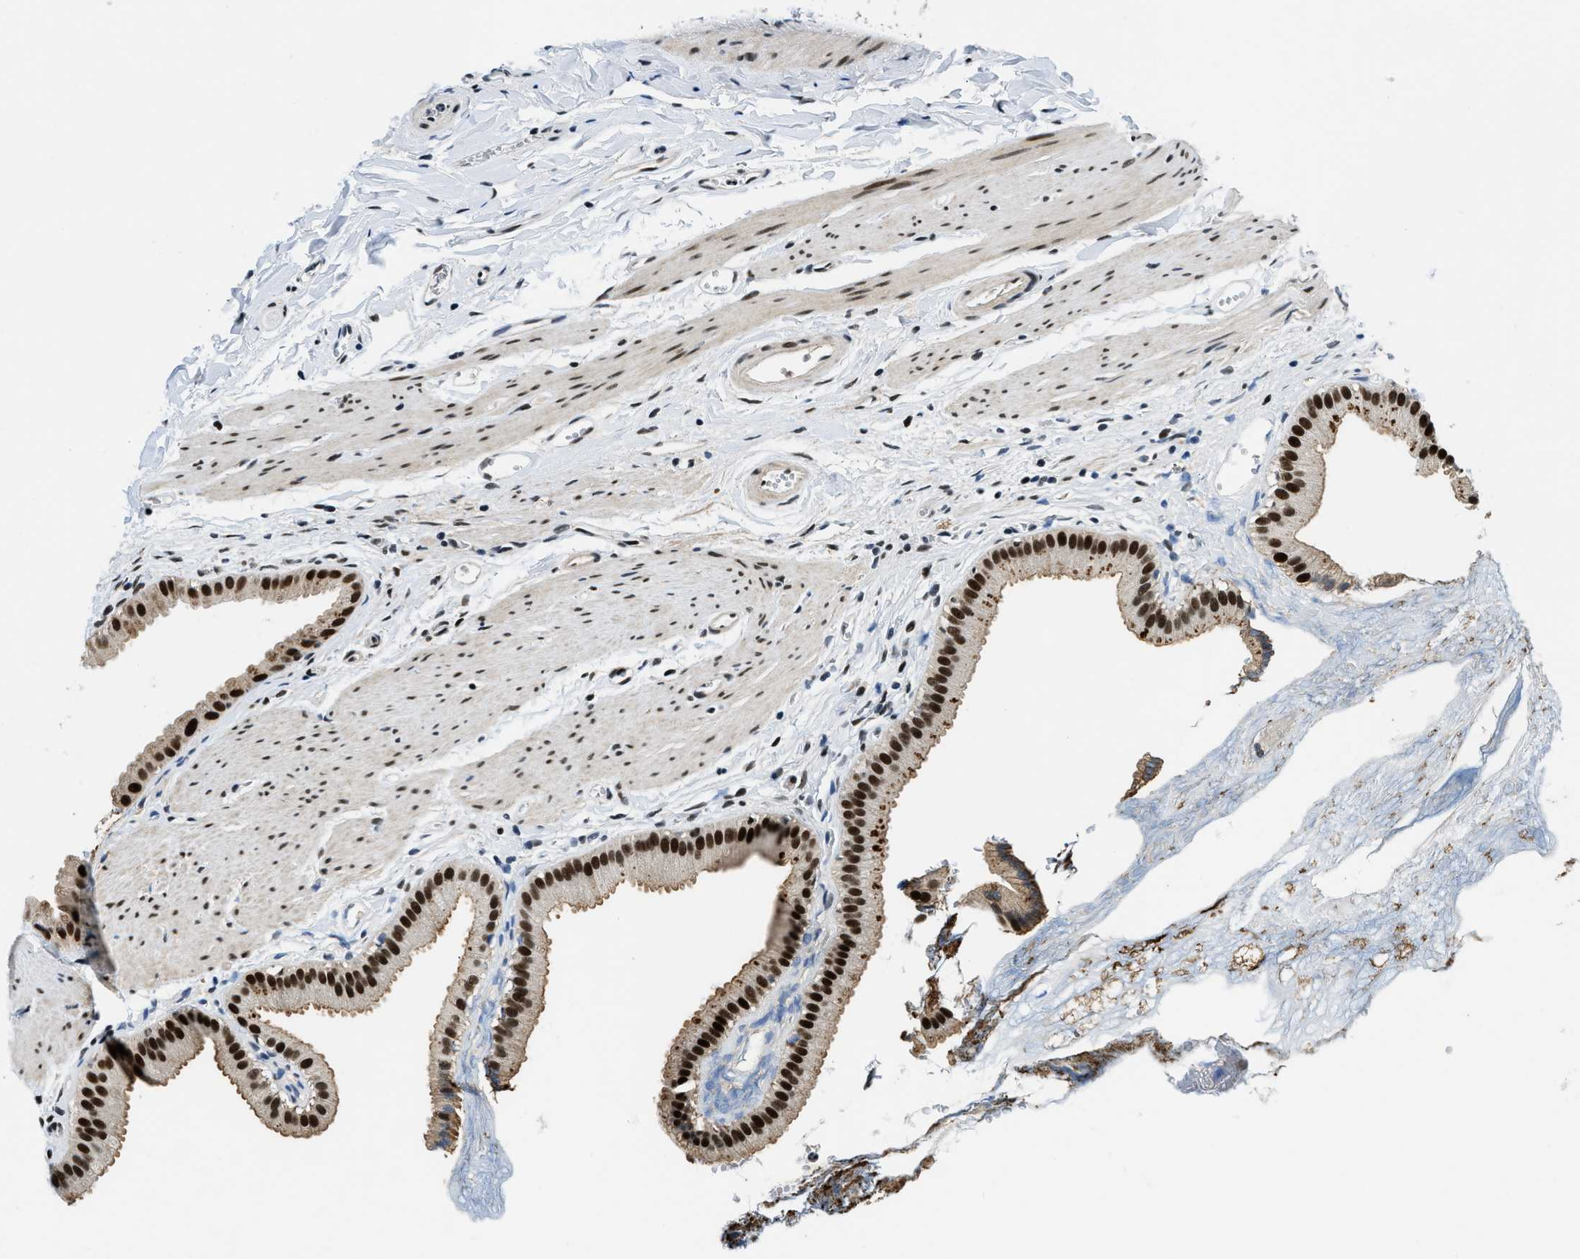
{"staining": {"intensity": "strong", "quantity": ">75%", "location": "nuclear"}, "tissue": "gallbladder", "cell_type": "Glandular cells", "image_type": "normal", "snomed": [{"axis": "morphology", "description": "Normal tissue, NOS"}, {"axis": "topography", "description": "Gallbladder"}], "caption": "This micrograph reveals benign gallbladder stained with IHC to label a protein in brown. The nuclear of glandular cells show strong positivity for the protein. Nuclei are counter-stained blue.", "gene": "KDM3B", "patient": {"sex": "female", "age": 64}}